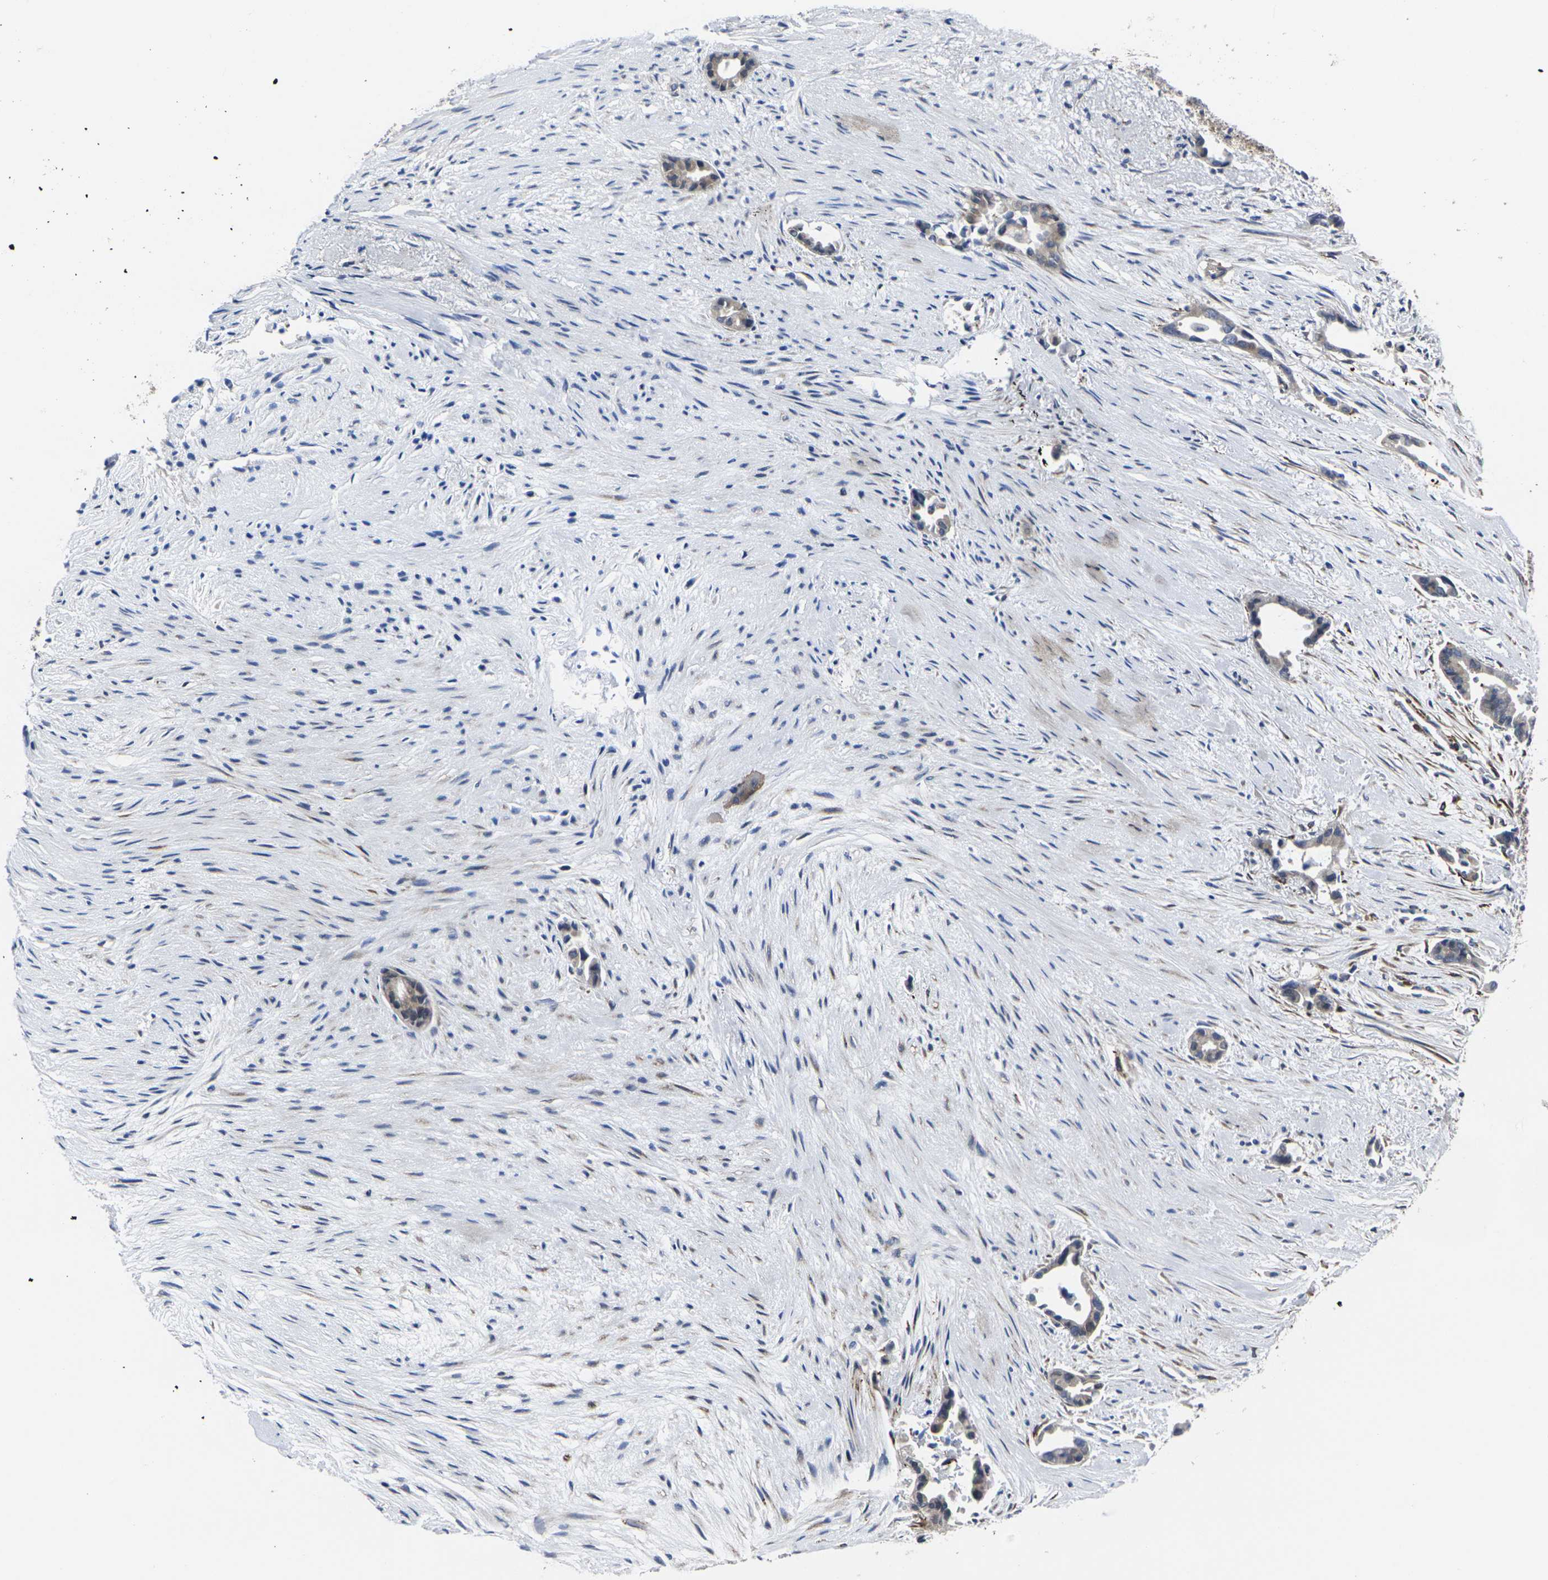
{"staining": {"intensity": "negative", "quantity": "none", "location": "none"}, "tissue": "liver cancer", "cell_type": "Tumor cells", "image_type": "cancer", "snomed": [{"axis": "morphology", "description": "Cholangiocarcinoma"}, {"axis": "topography", "description": "Liver"}], "caption": "Liver cancer was stained to show a protein in brown. There is no significant positivity in tumor cells.", "gene": "CYP2C8", "patient": {"sex": "female", "age": 55}}